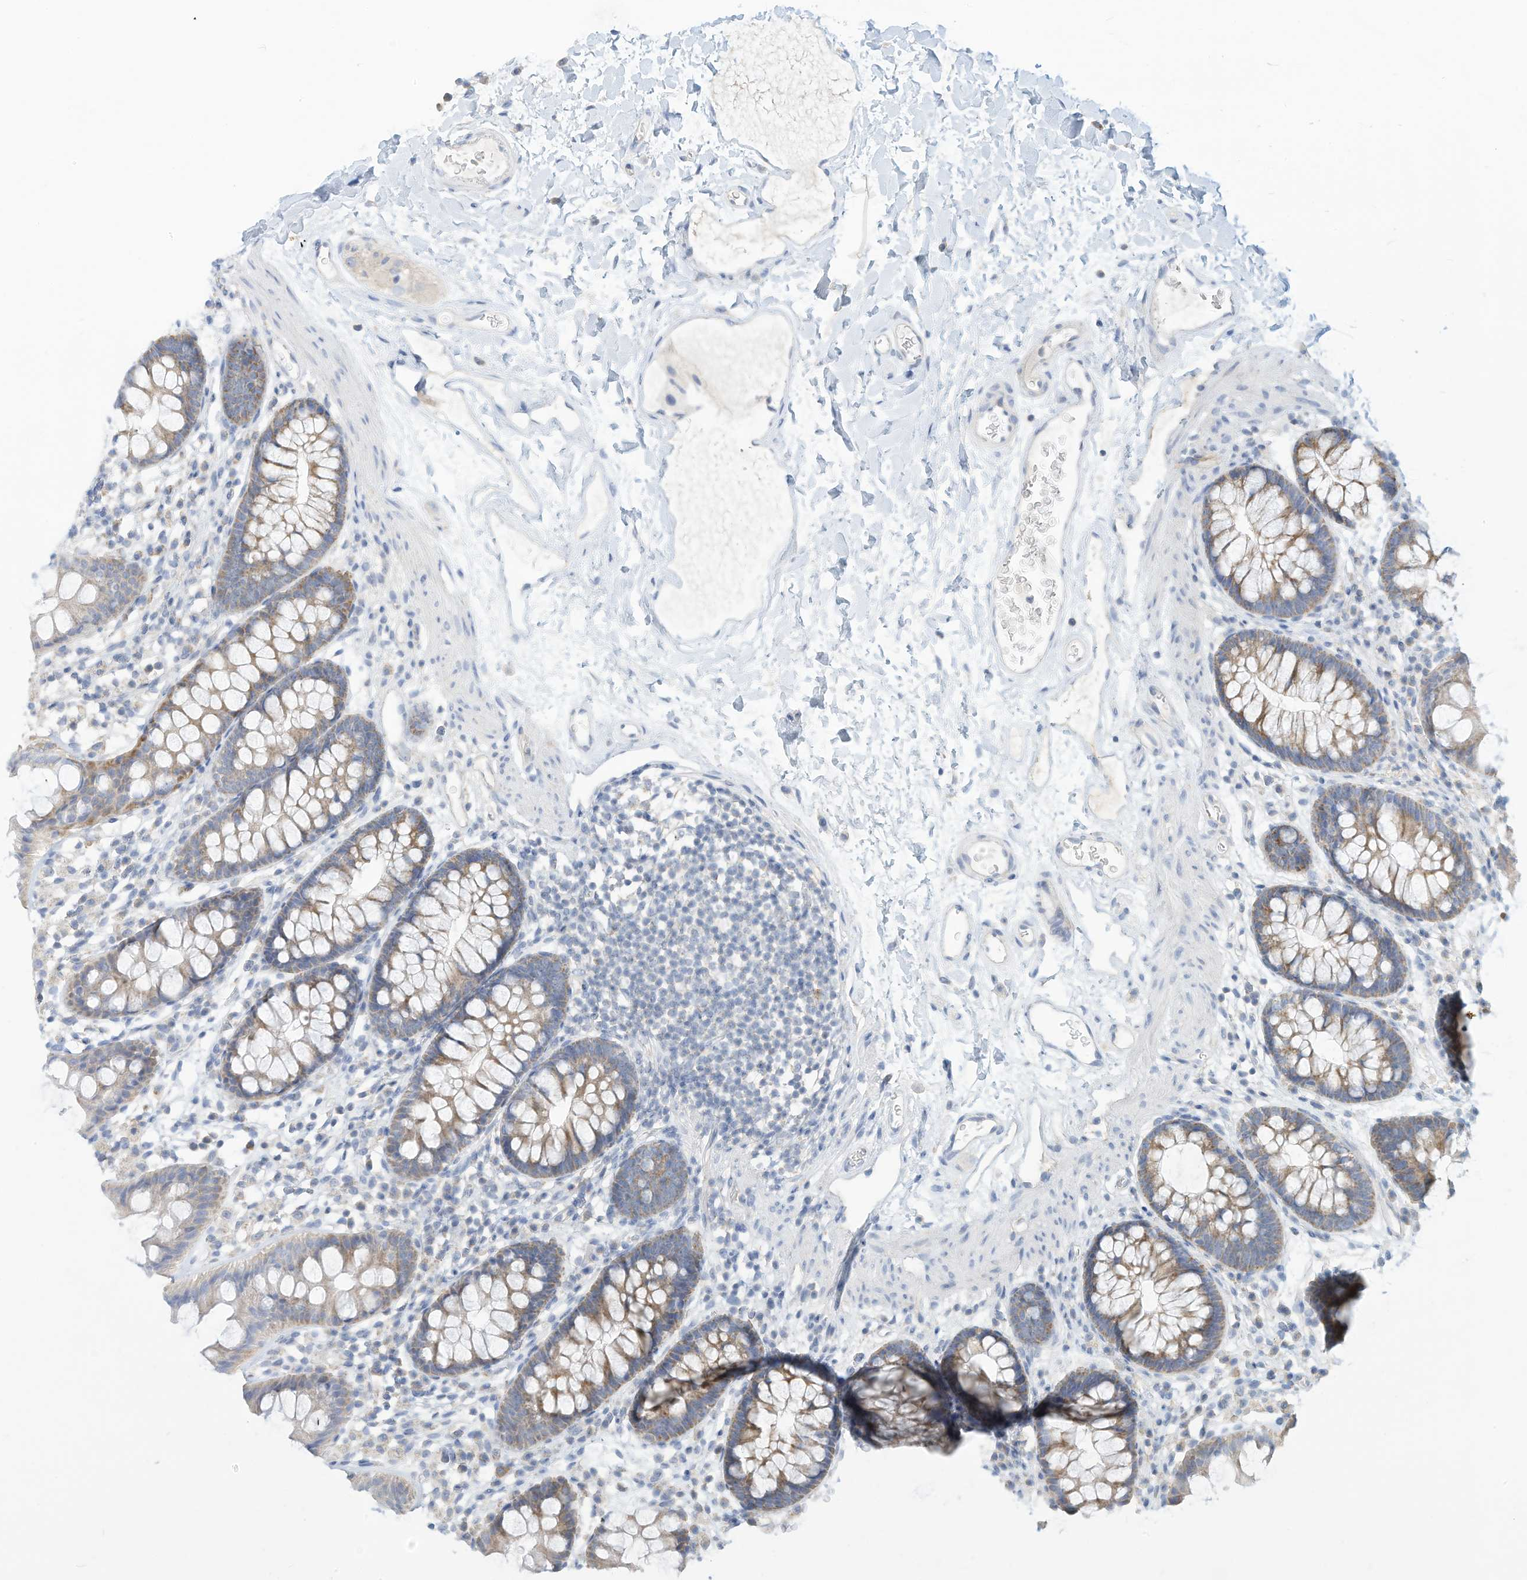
{"staining": {"intensity": "negative", "quantity": "none", "location": "none"}, "tissue": "colon", "cell_type": "Endothelial cells", "image_type": "normal", "snomed": [{"axis": "morphology", "description": "Normal tissue, NOS"}, {"axis": "topography", "description": "Colon"}], "caption": "Immunohistochemistry (IHC) of unremarkable colon shows no positivity in endothelial cells. Brightfield microscopy of immunohistochemistry (IHC) stained with DAB (3,3'-diaminobenzidine) (brown) and hematoxylin (blue), captured at high magnification.", "gene": "RHOH", "patient": {"sex": "female", "age": 62}}